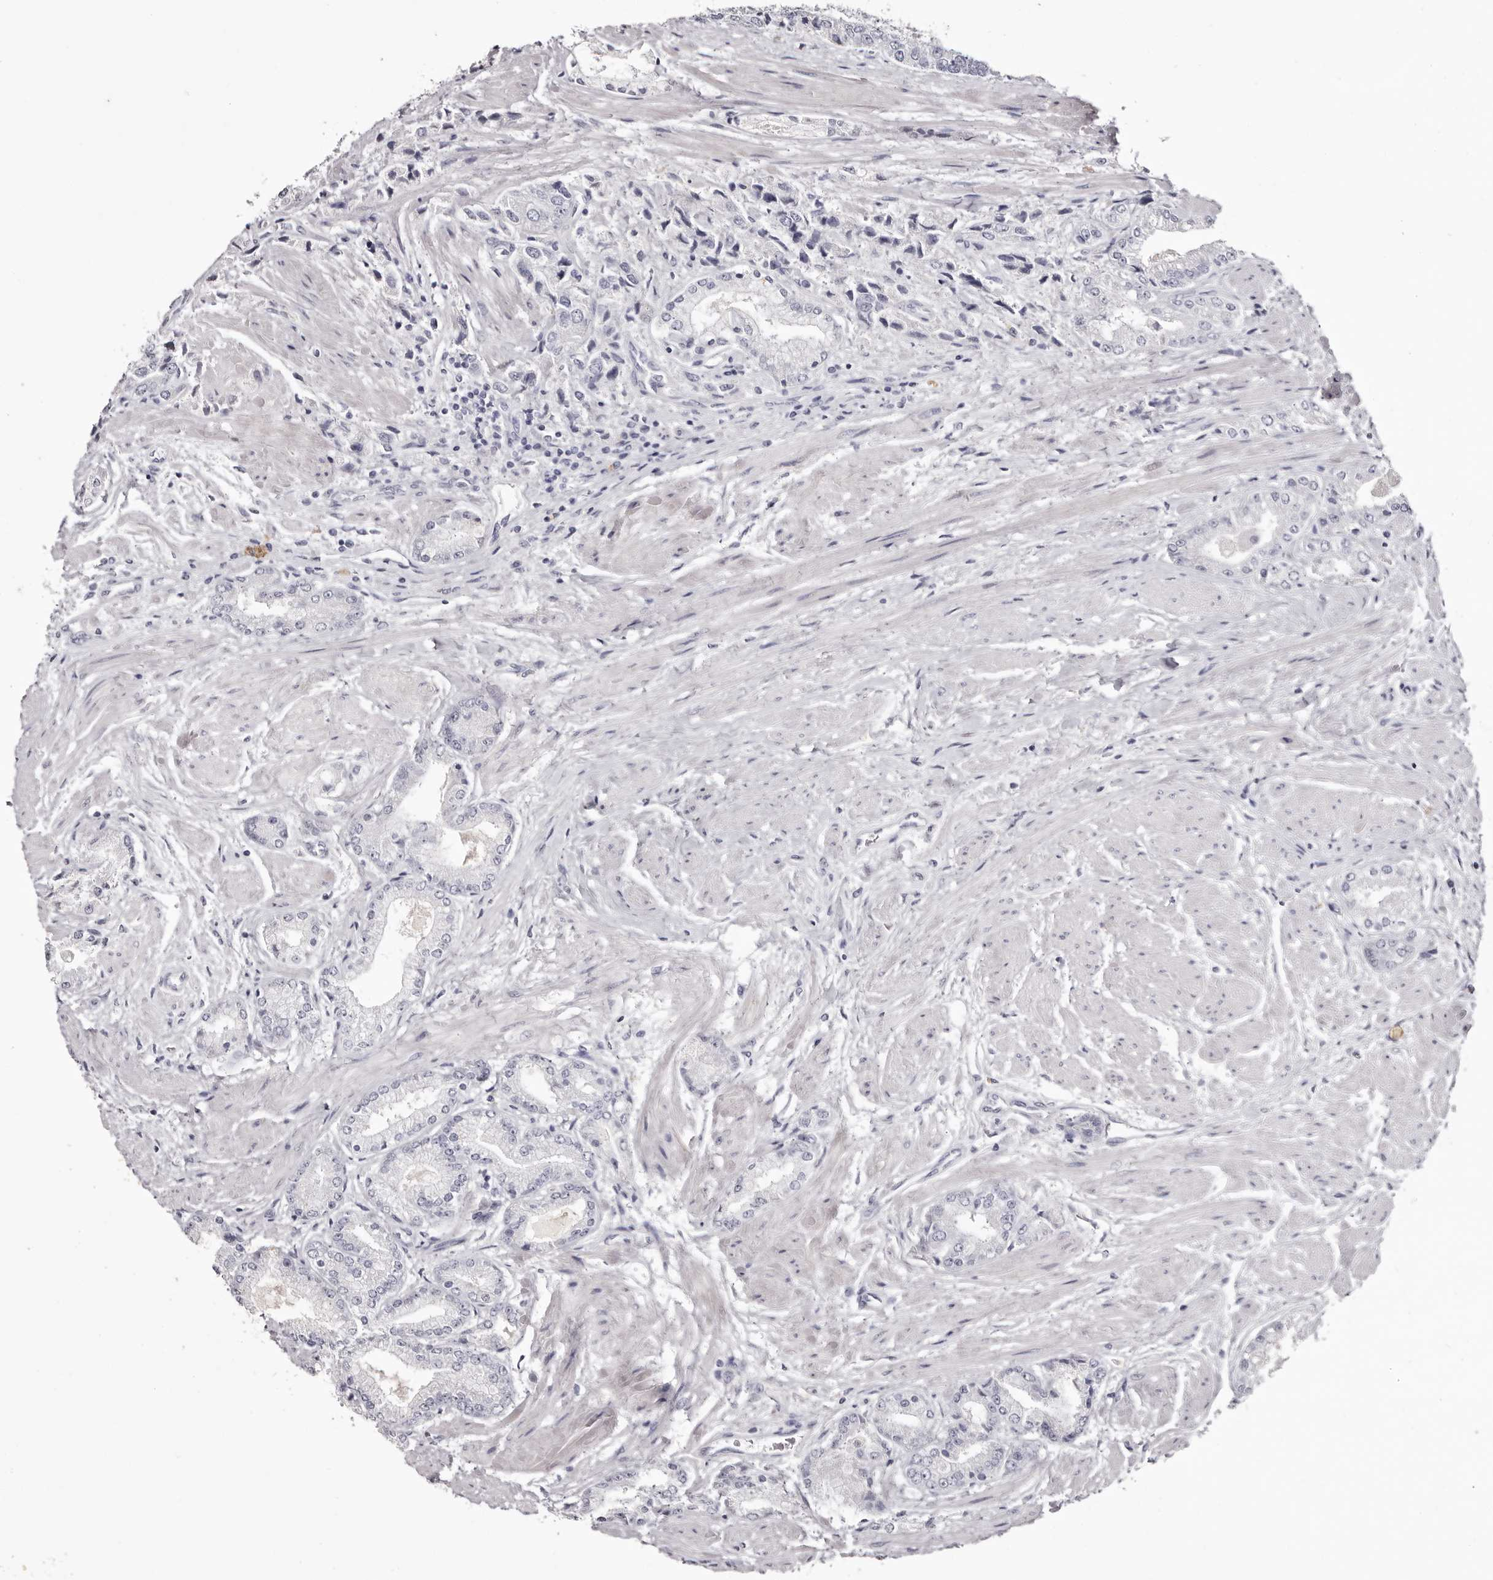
{"staining": {"intensity": "negative", "quantity": "none", "location": "none"}, "tissue": "prostate cancer", "cell_type": "Tumor cells", "image_type": "cancer", "snomed": [{"axis": "morphology", "description": "Adenocarcinoma, High grade"}, {"axis": "topography", "description": "Prostate"}], "caption": "Immunohistochemistry image of prostate adenocarcinoma (high-grade) stained for a protein (brown), which shows no positivity in tumor cells.", "gene": "CA6", "patient": {"sex": "male", "age": 50}}